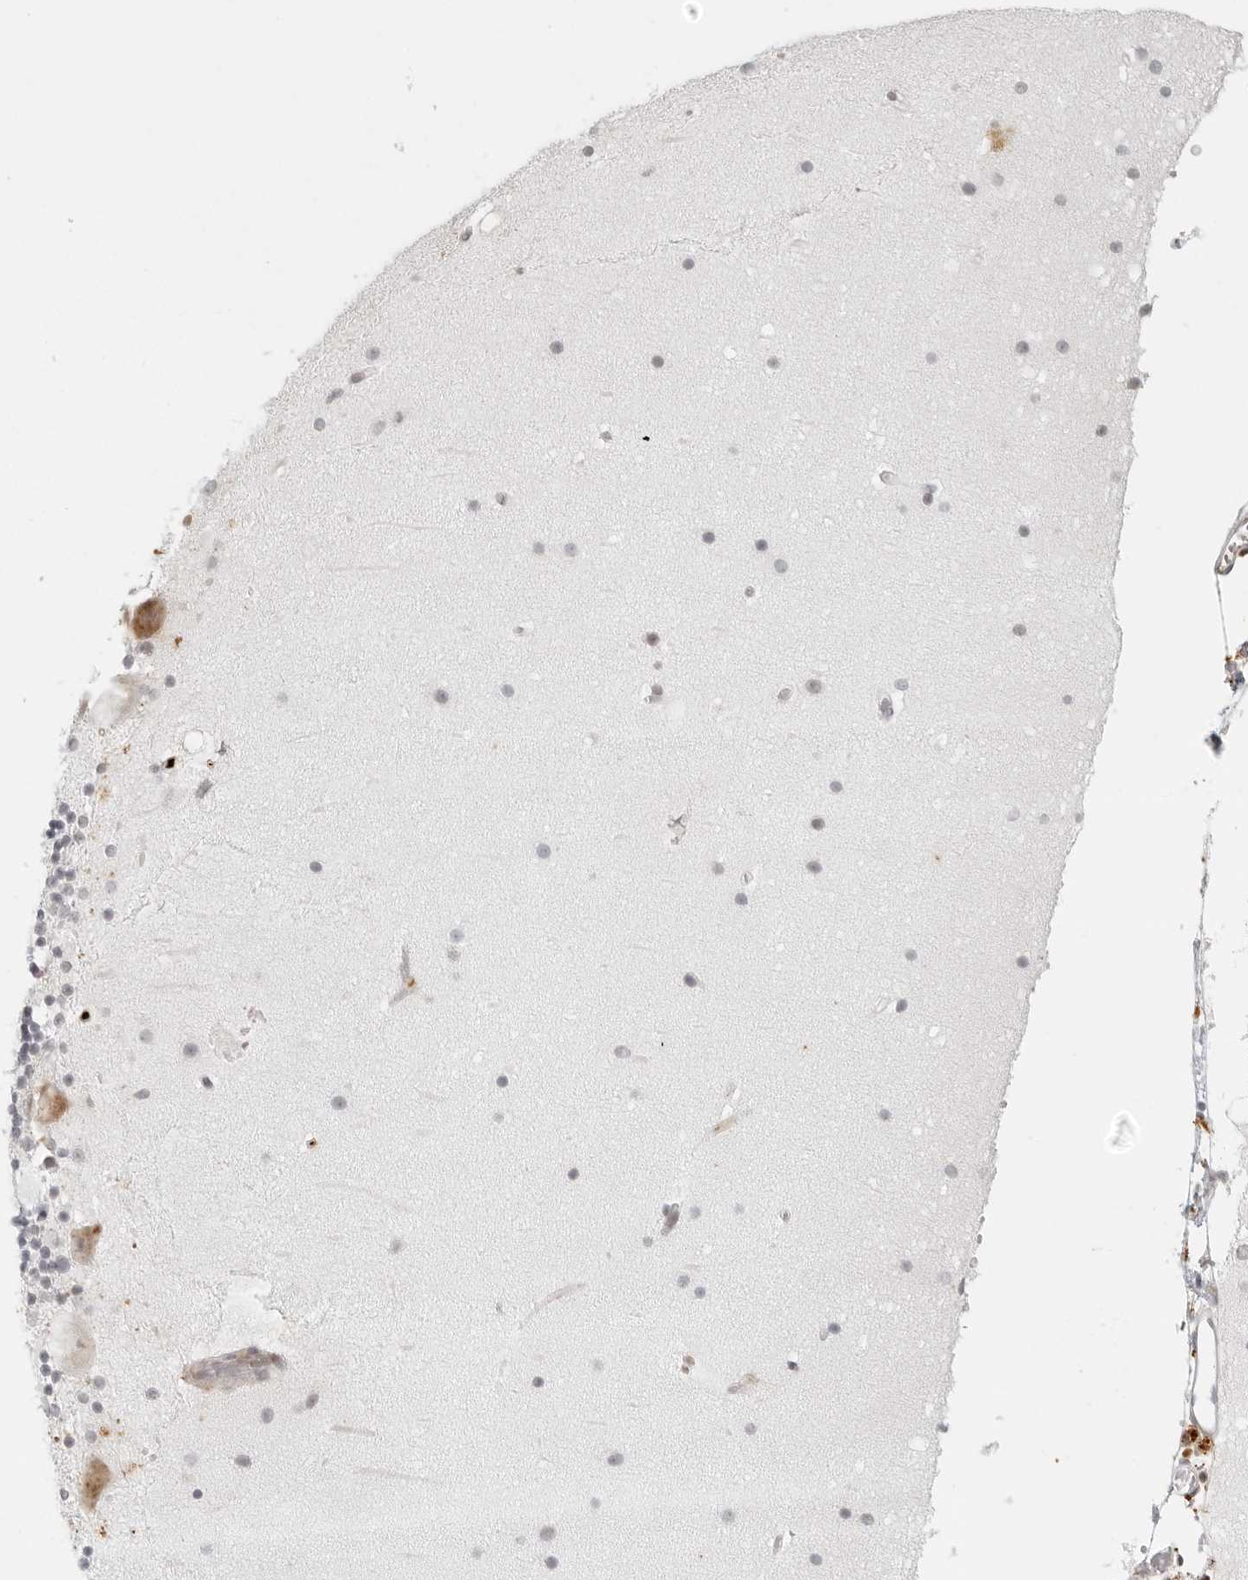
{"staining": {"intensity": "negative", "quantity": "none", "location": "none"}, "tissue": "cerebellum", "cell_type": "Cells in granular layer", "image_type": "normal", "snomed": [{"axis": "morphology", "description": "Normal tissue, NOS"}, {"axis": "topography", "description": "Cerebellum"}], "caption": "This is a photomicrograph of immunohistochemistry (IHC) staining of benign cerebellum, which shows no expression in cells in granular layer.", "gene": "ZNF678", "patient": {"sex": "male", "age": 57}}